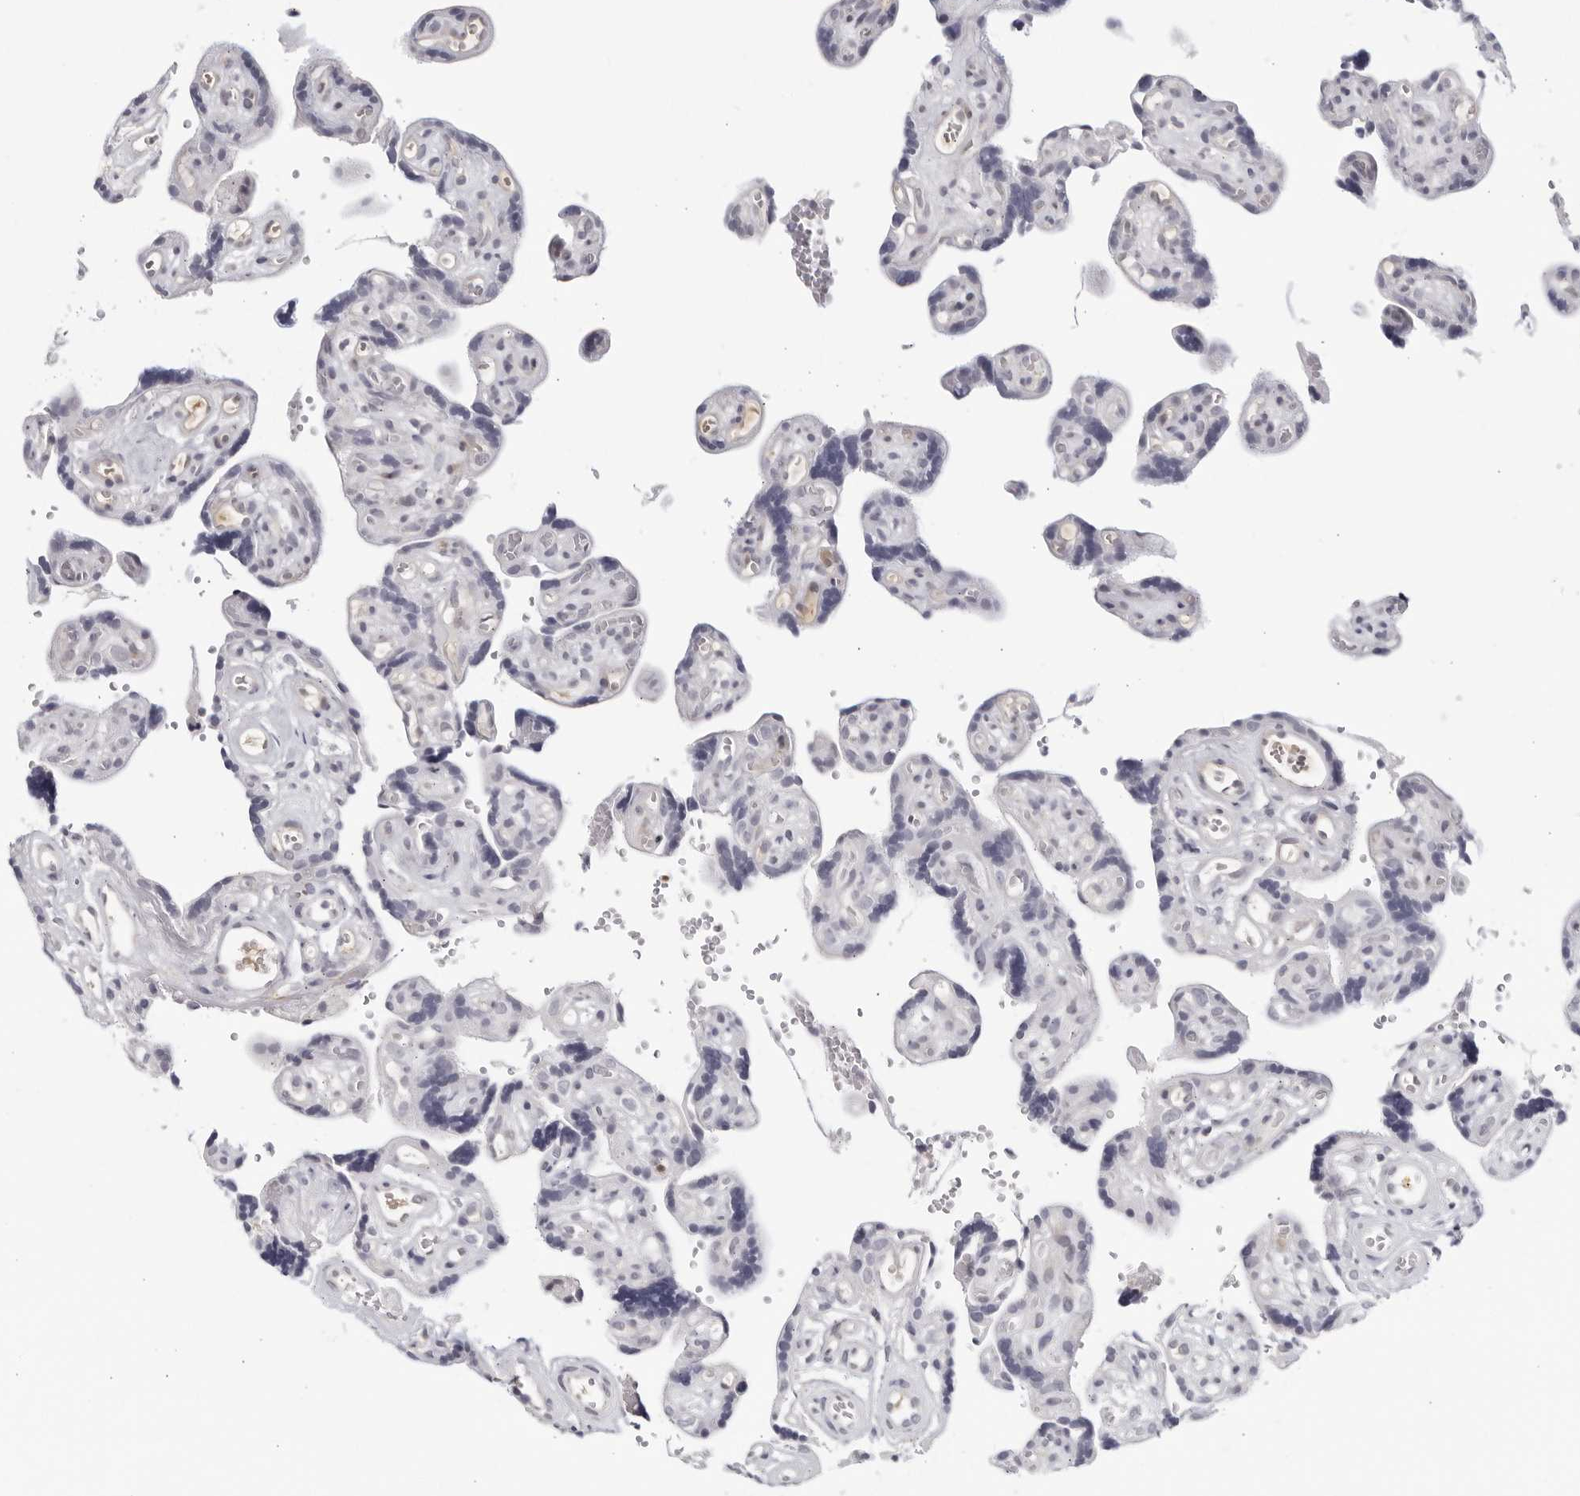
{"staining": {"intensity": "negative", "quantity": "none", "location": "none"}, "tissue": "placenta", "cell_type": "Decidual cells", "image_type": "normal", "snomed": [{"axis": "morphology", "description": "Normal tissue, NOS"}, {"axis": "topography", "description": "Placenta"}], "caption": "This is a image of IHC staining of benign placenta, which shows no positivity in decidual cells.", "gene": "STRADB", "patient": {"sex": "female", "age": 30}}